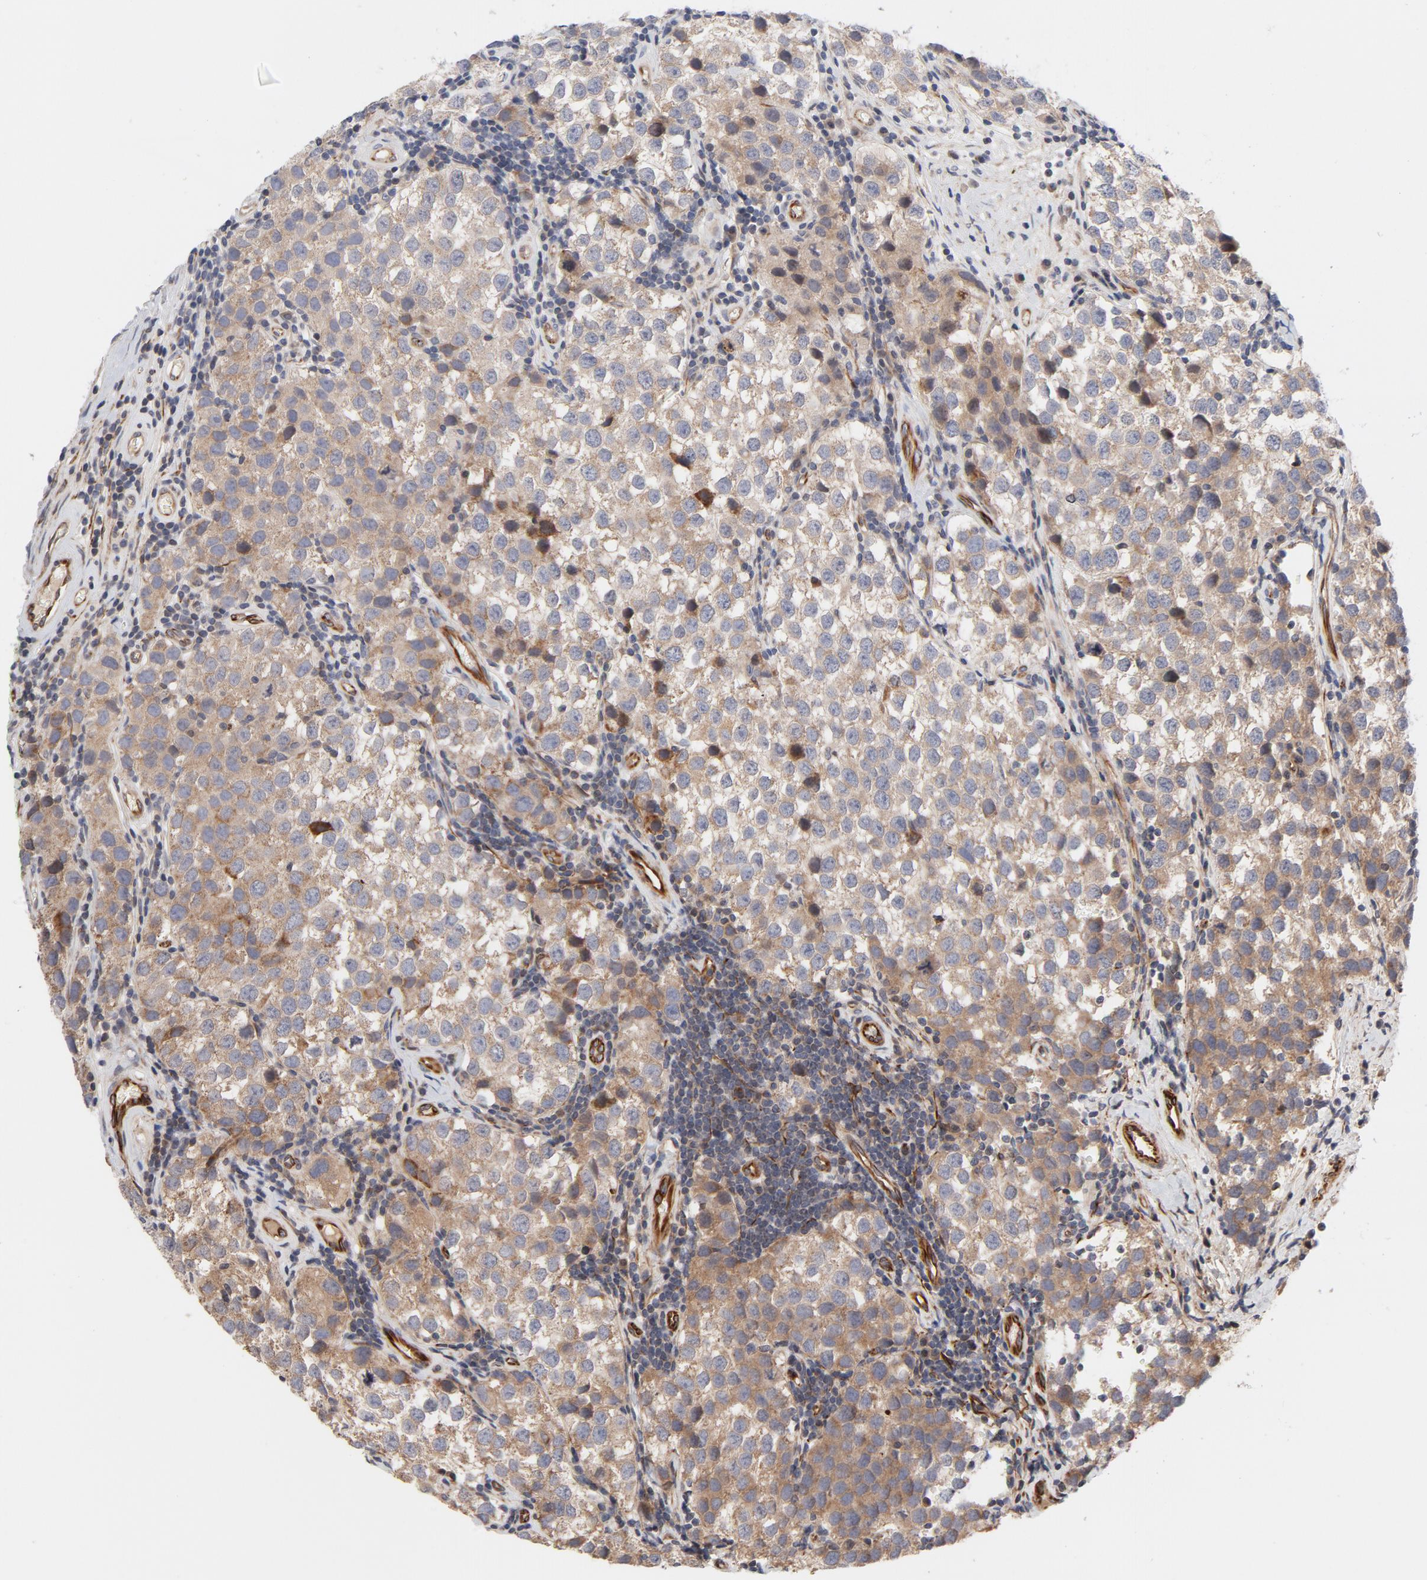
{"staining": {"intensity": "moderate", "quantity": ">75%", "location": "cytoplasmic/membranous"}, "tissue": "testis cancer", "cell_type": "Tumor cells", "image_type": "cancer", "snomed": [{"axis": "morphology", "description": "Seminoma, NOS"}, {"axis": "topography", "description": "Testis"}], "caption": "Testis cancer stained with IHC shows moderate cytoplasmic/membranous positivity in approximately >75% of tumor cells. Ihc stains the protein in brown and the nuclei are stained blue.", "gene": "DNAAF2", "patient": {"sex": "male", "age": 39}}